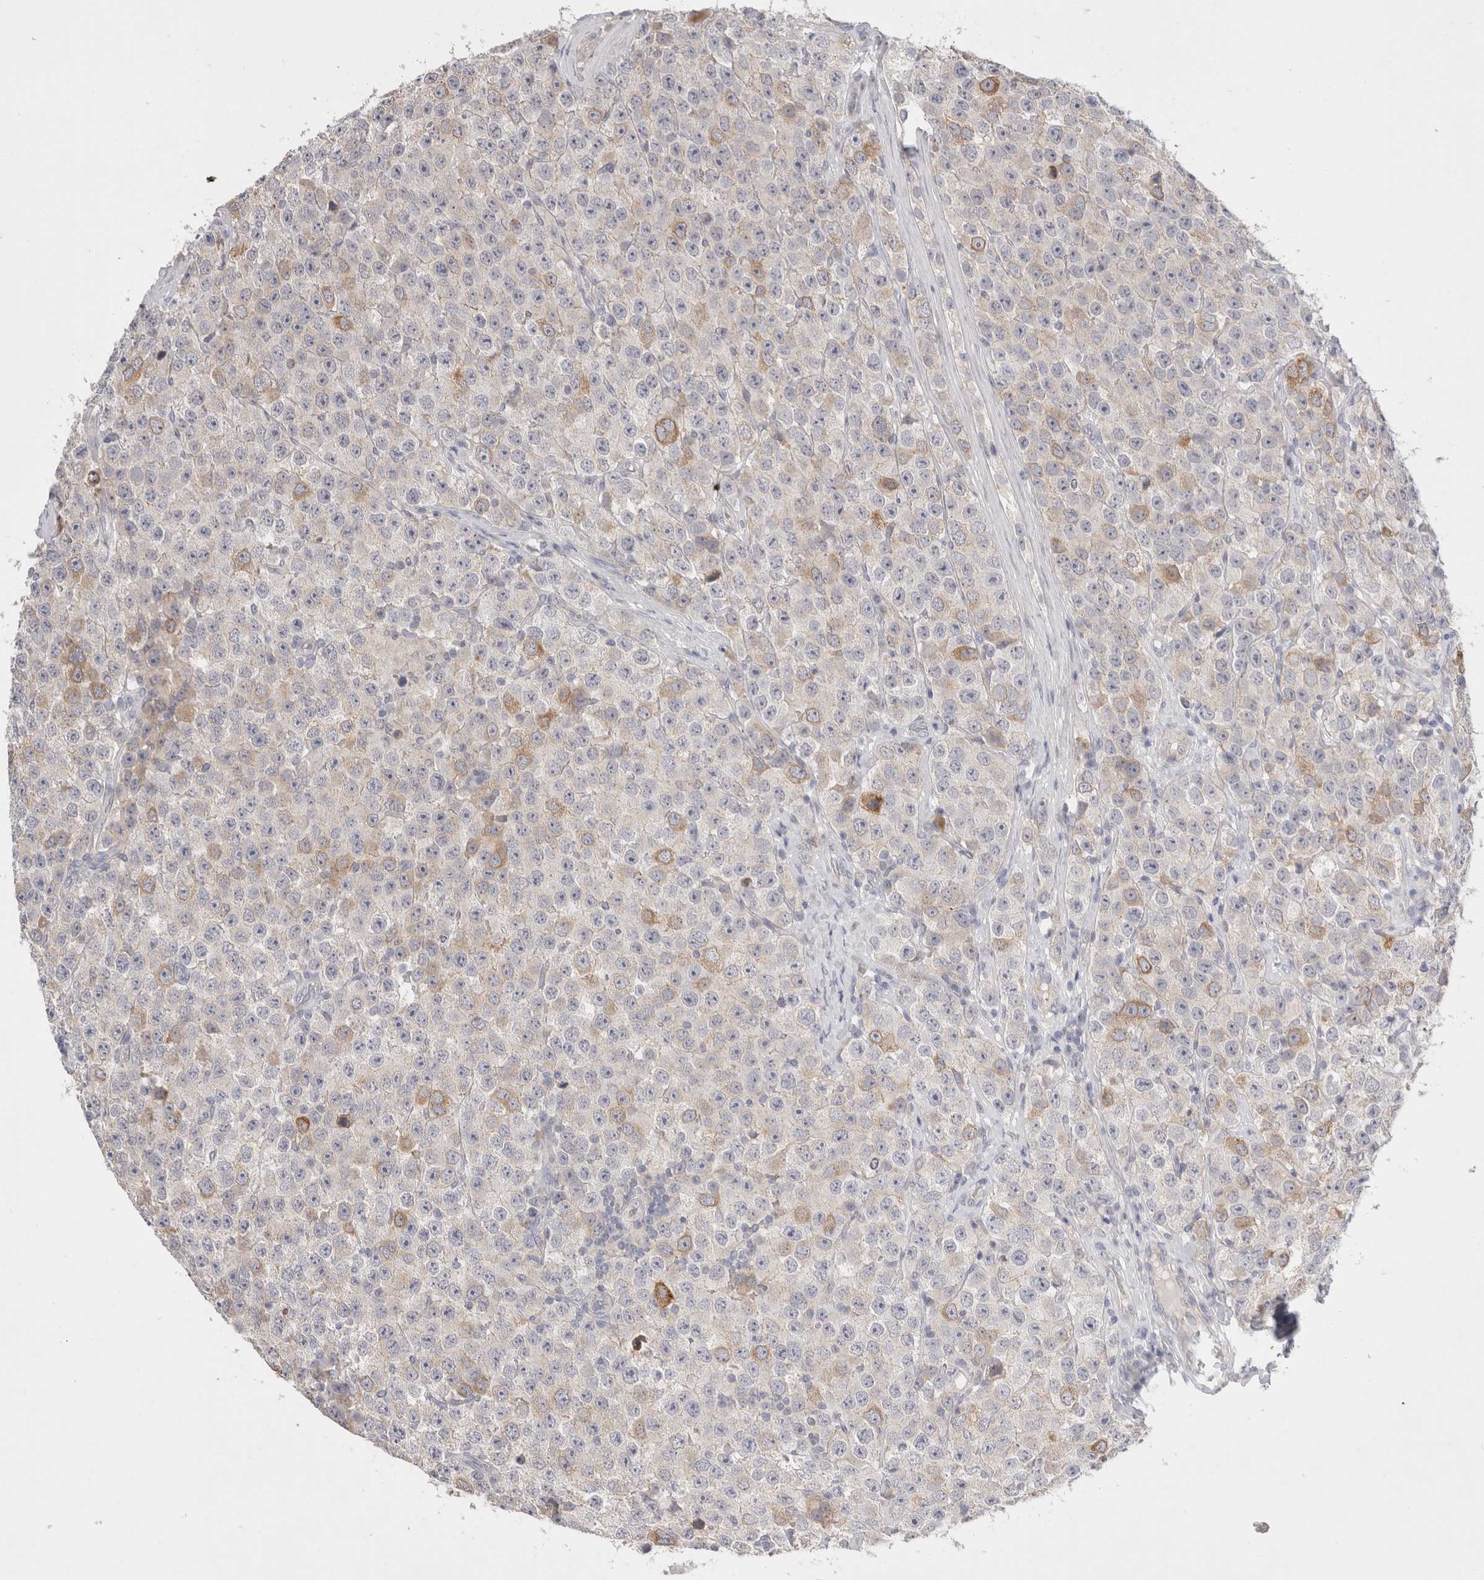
{"staining": {"intensity": "moderate", "quantity": "<25%", "location": "cytoplasmic/membranous"}, "tissue": "testis cancer", "cell_type": "Tumor cells", "image_type": "cancer", "snomed": [{"axis": "morphology", "description": "Seminoma, NOS"}, {"axis": "morphology", "description": "Carcinoma, Embryonal, NOS"}, {"axis": "topography", "description": "Testis"}], "caption": "DAB (3,3'-diaminobenzidine) immunohistochemical staining of testis cancer (embryonal carcinoma) shows moderate cytoplasmic/membranous protein expression in about <25% of tumor cells. (DAB (3,3'-diaminobenzidine) IHC, brown staining for protein, blue staining for nuclei).", "gene": "SPINK2", "patient": {"sex": "male", "age": 28}}